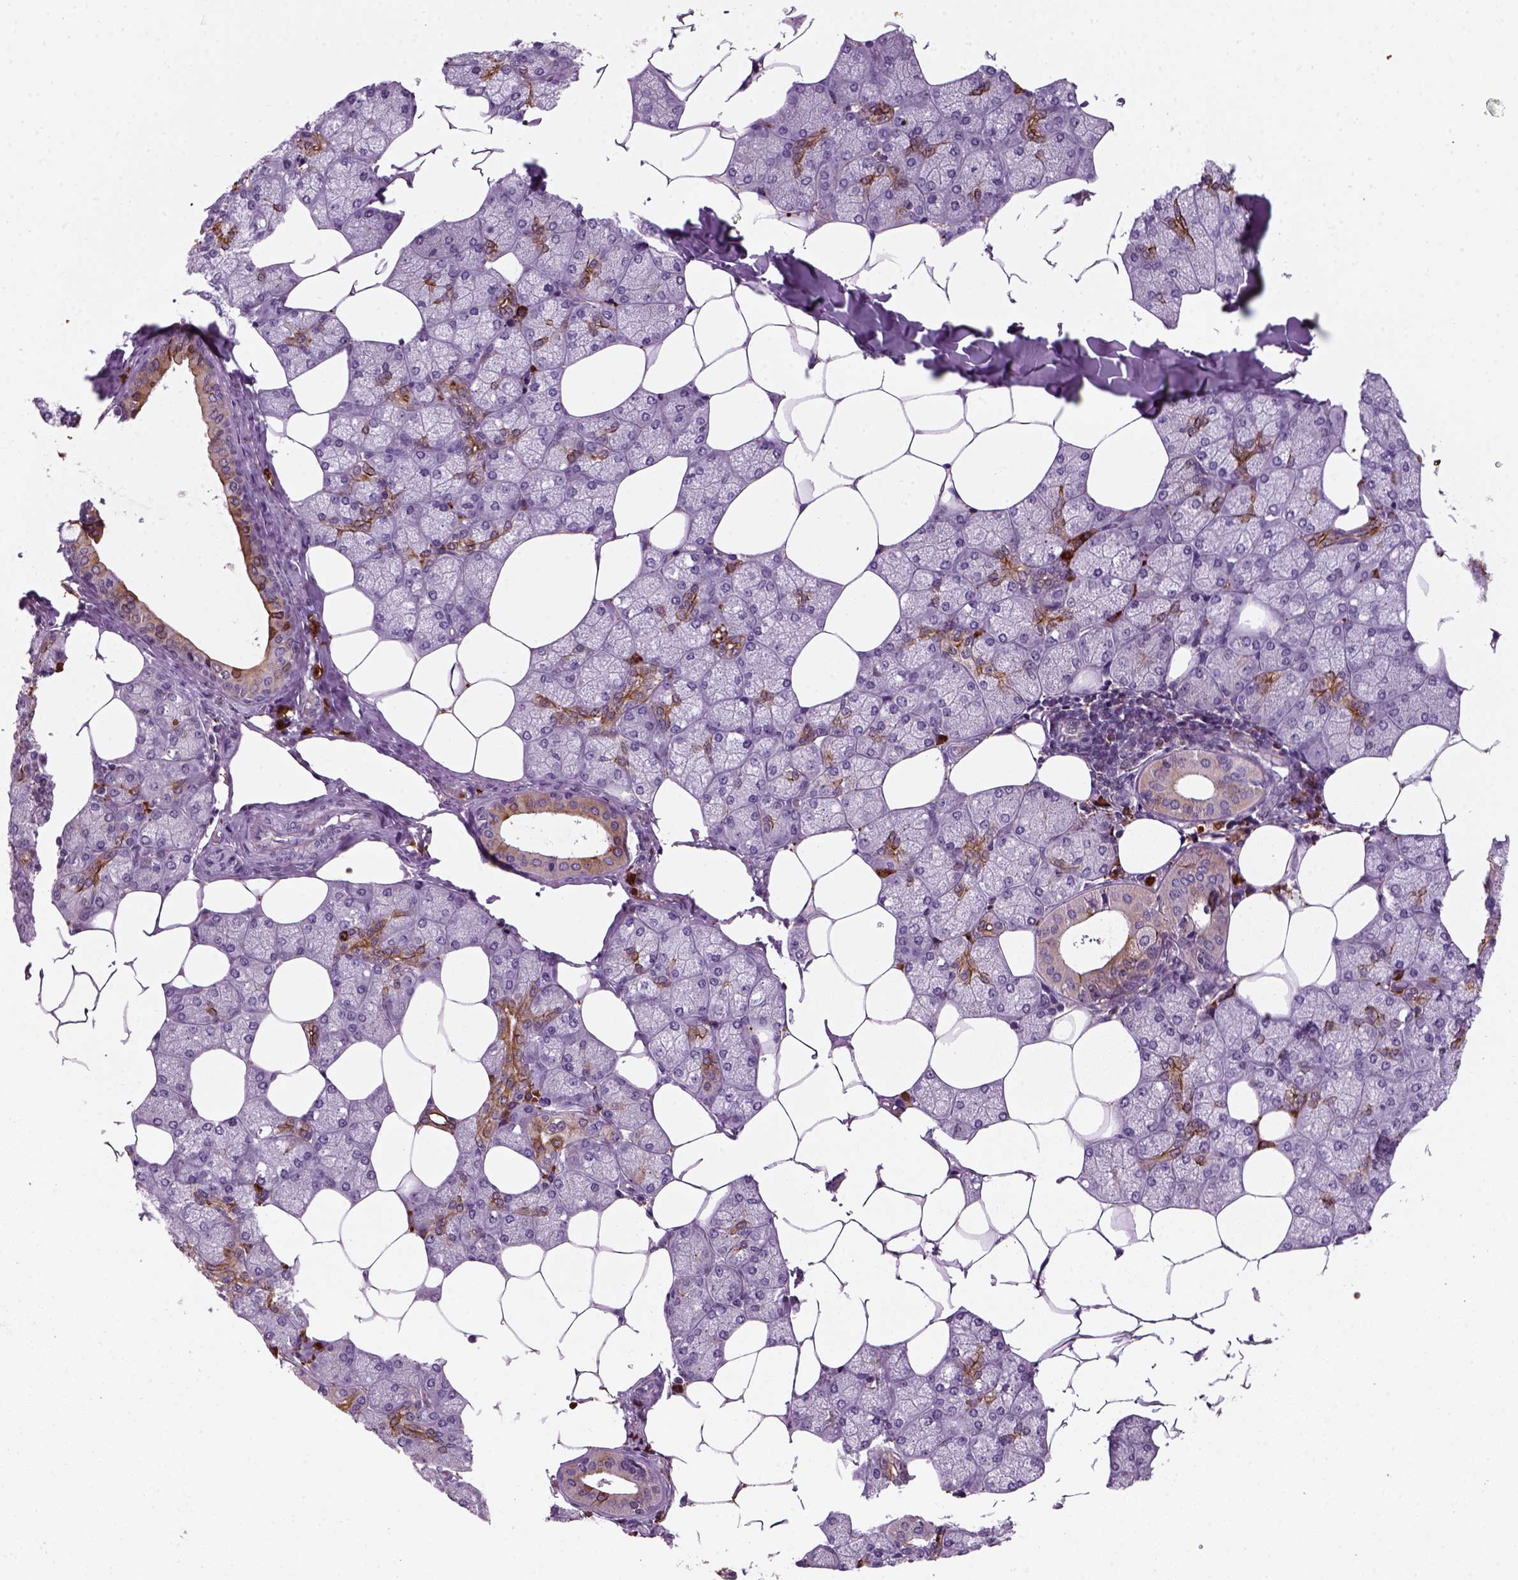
{"staining": {"intensity": "strong", "quantity": "<25%", "location": "cytoplasmic/membranous"}, "tissue": "salivary gland", "cell_type": "Glandular cells", "image_type": "normal", "snomed": [{"axis": "morphology", "description": "Normal tissue, NOS"}, {"axis": "topography", "description": "Salivary gland"}], "caption": "This histopathology image exhibits benign salivary gland stained with IHC to label a protein in brown. The cytoplasmic/membranous of glandular cells show strong positivity for the protein. Nuclei are counter-stained blue.", "gene": "NUDT16L1", "patient": {"sex": "female", "age": 43}}